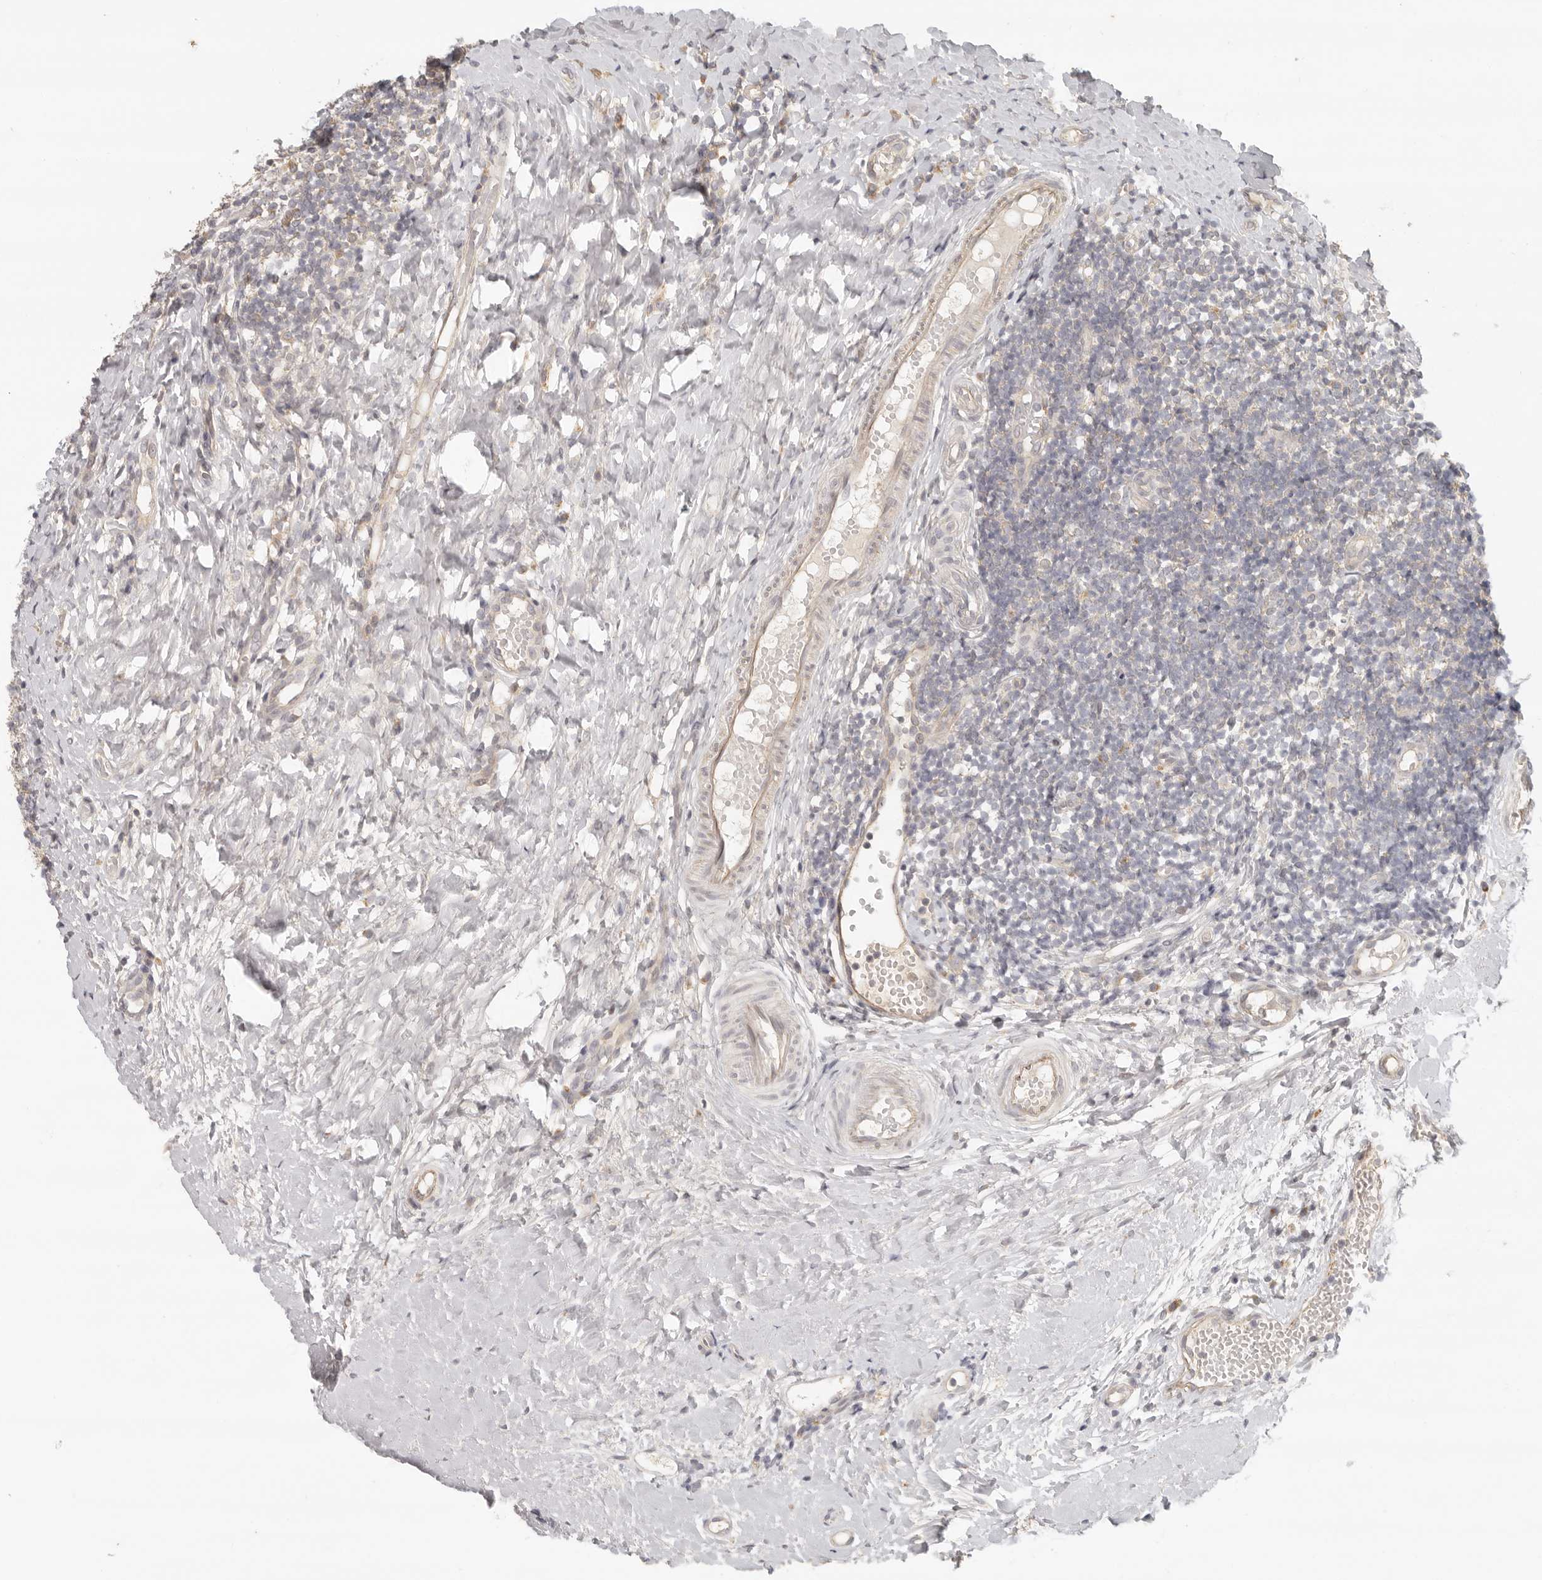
{"staining": {"intensity": "moderate", "quantity": "<25%", "location": "cytoplasmic/membranous"}, "tissue": "tonsil", "cell_type": "Germinal center cells", "image_type": "normal", "snomed": [{"axis": "morphology", "description": "Normal tissue, NOS"}, {"axis": "topography", "description": "Tonsil"}], "caption": "Protein expression analysis of unremarkable human tonsil reveals moderate cytoplasmic/membranous expression in approximately <25% of germinal center cells. (Brightfield microscopy of DAB IHC at high magnification).", "gene": "AHDC1", "patient": {"sex": "female", "age": 19}}